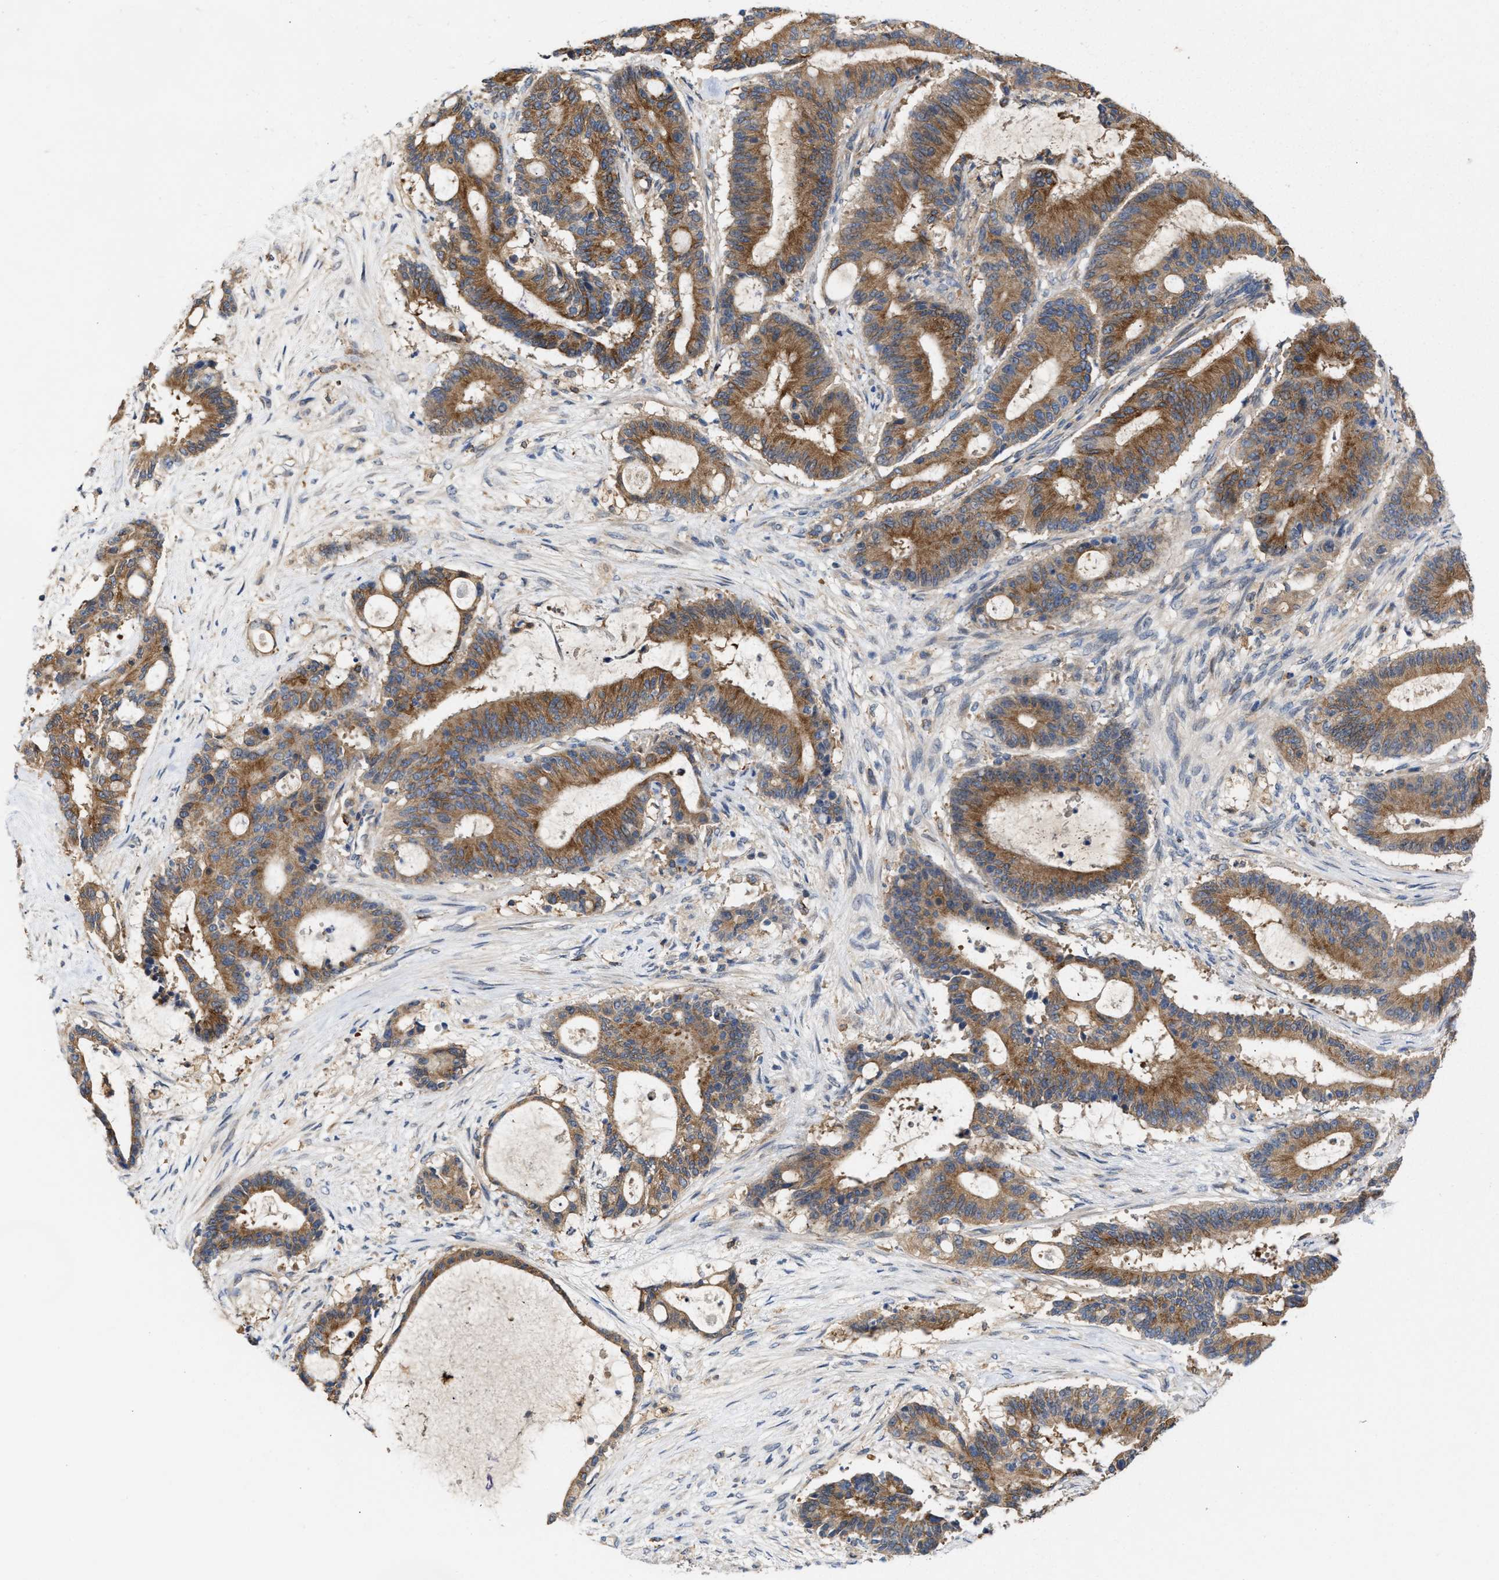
{"staining": {"intensity": "moderate", "quantity": ">75%", "location": "cytoplasmic/membranous"}, "tissue": "liver cancer", "cell_type": "Tumor cells", "image_type": "cancer", "snomed": [{"axis": "morphology", "description": "Cholangiocarcinoma"}, {"axis": "topography", "description": "Liver"}], "caption": "High-magnification brightfield microscopy of liver cancer stained with DAB (brown) and counterstained with hematoxylin (blue). tumor cells exhibit moderate cytoplasmic/membranous expression is identified in approximately>75% of cells. (DAB (3,3'-diaminobenzidine) = brown stain, brightfield microscopy at high magnification).", "gene": "BBLN", "patient": {"sex": "female", "age": 73}}